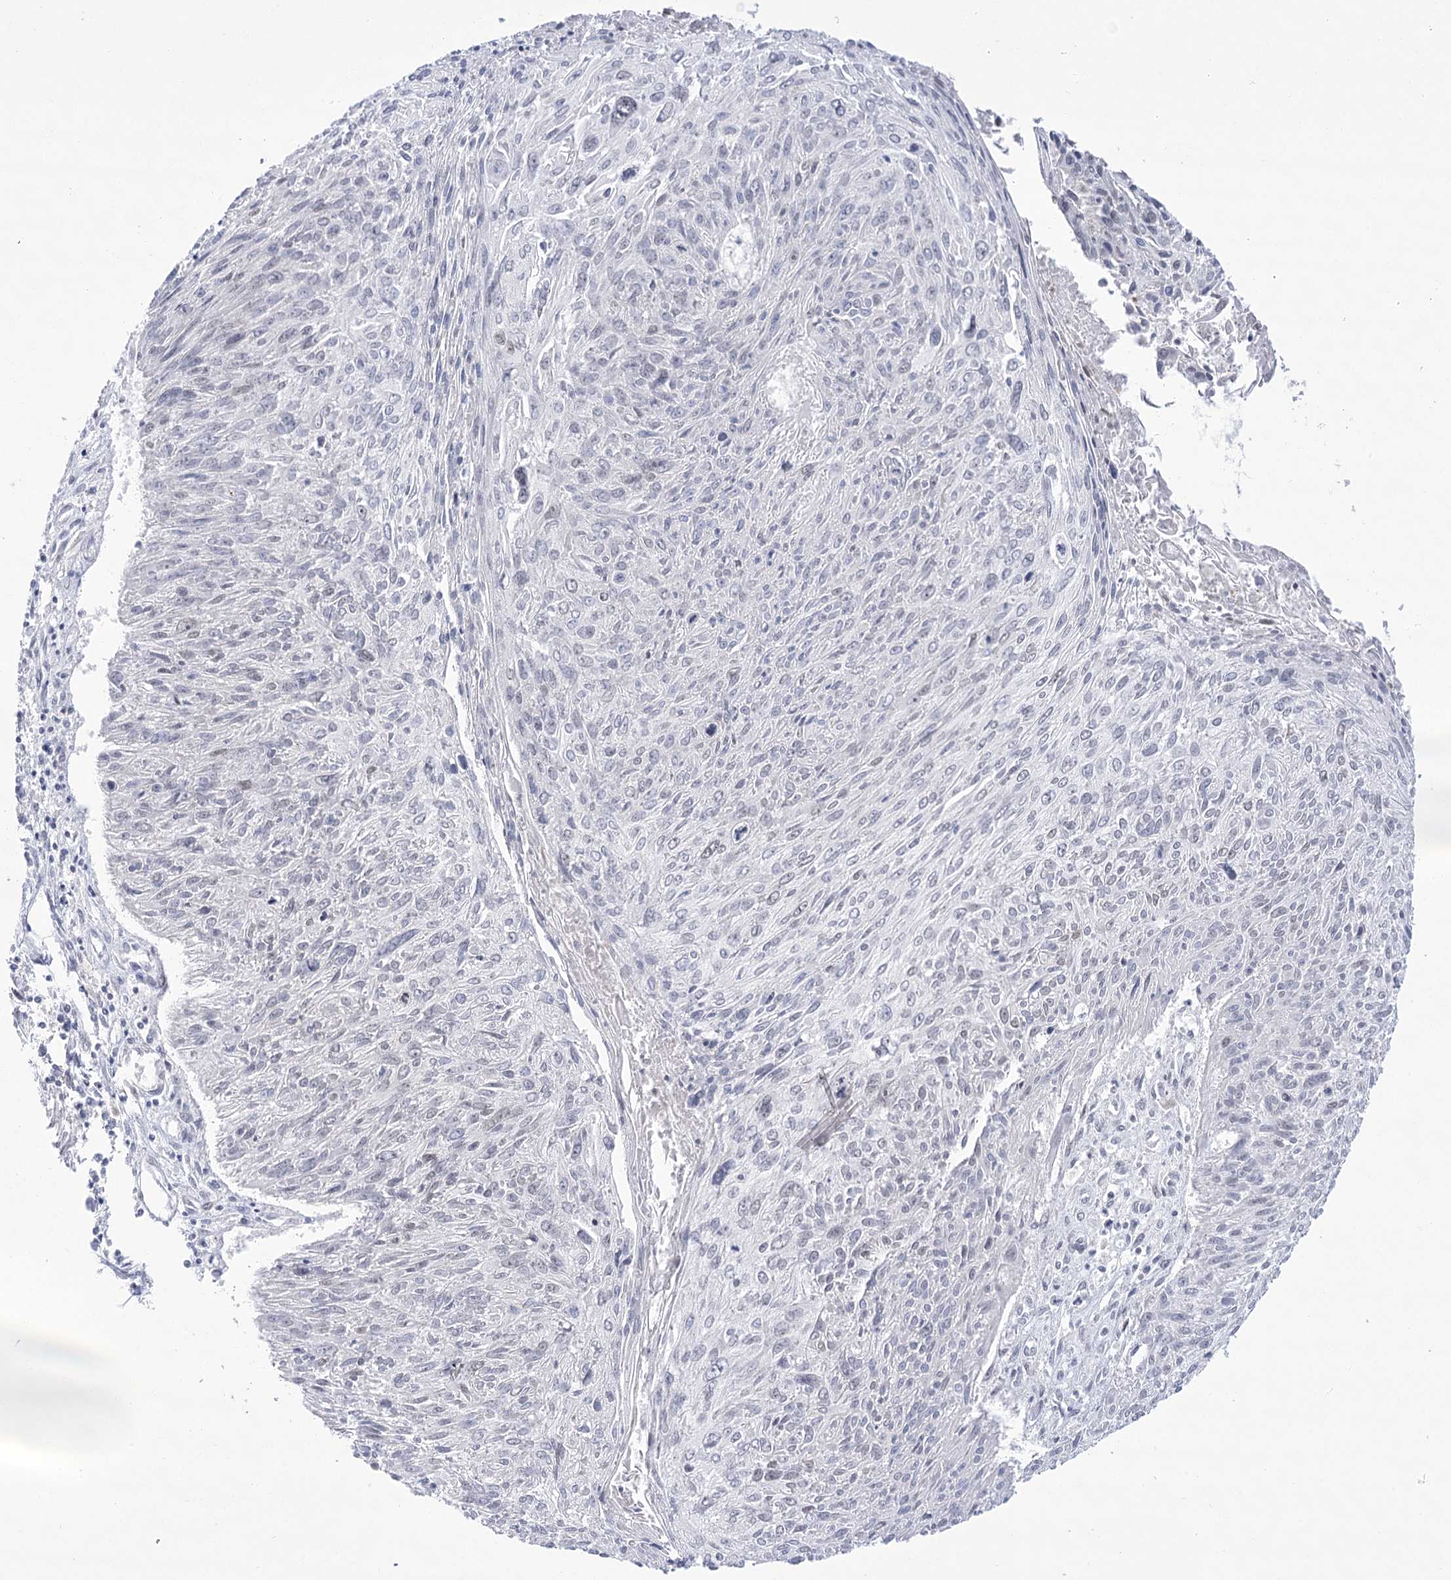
{"staining": {"intensity": "negative", "quantity": "none", "location": "none"}, "tissue": "cervical cancer", "cell_type": "Tumor cells", "image_type": "cancer", "snomed": [{"axis": "morphology", "description": "Squamous cell carcinoma, NOS"}, {"axis": "topography", "description": "Cervix"}], "caption": "Micrograph shows no significant protein positivity in tumor cells of cervical squamous cell carcinoma. (DAB (3,3'-diaminobenzidine) immunohistochemistry (IHC) visualized using brightfield microscopy, high magnification).", "gene": "HORMAD1", "patient": {"sex": "female", "age": 51}}